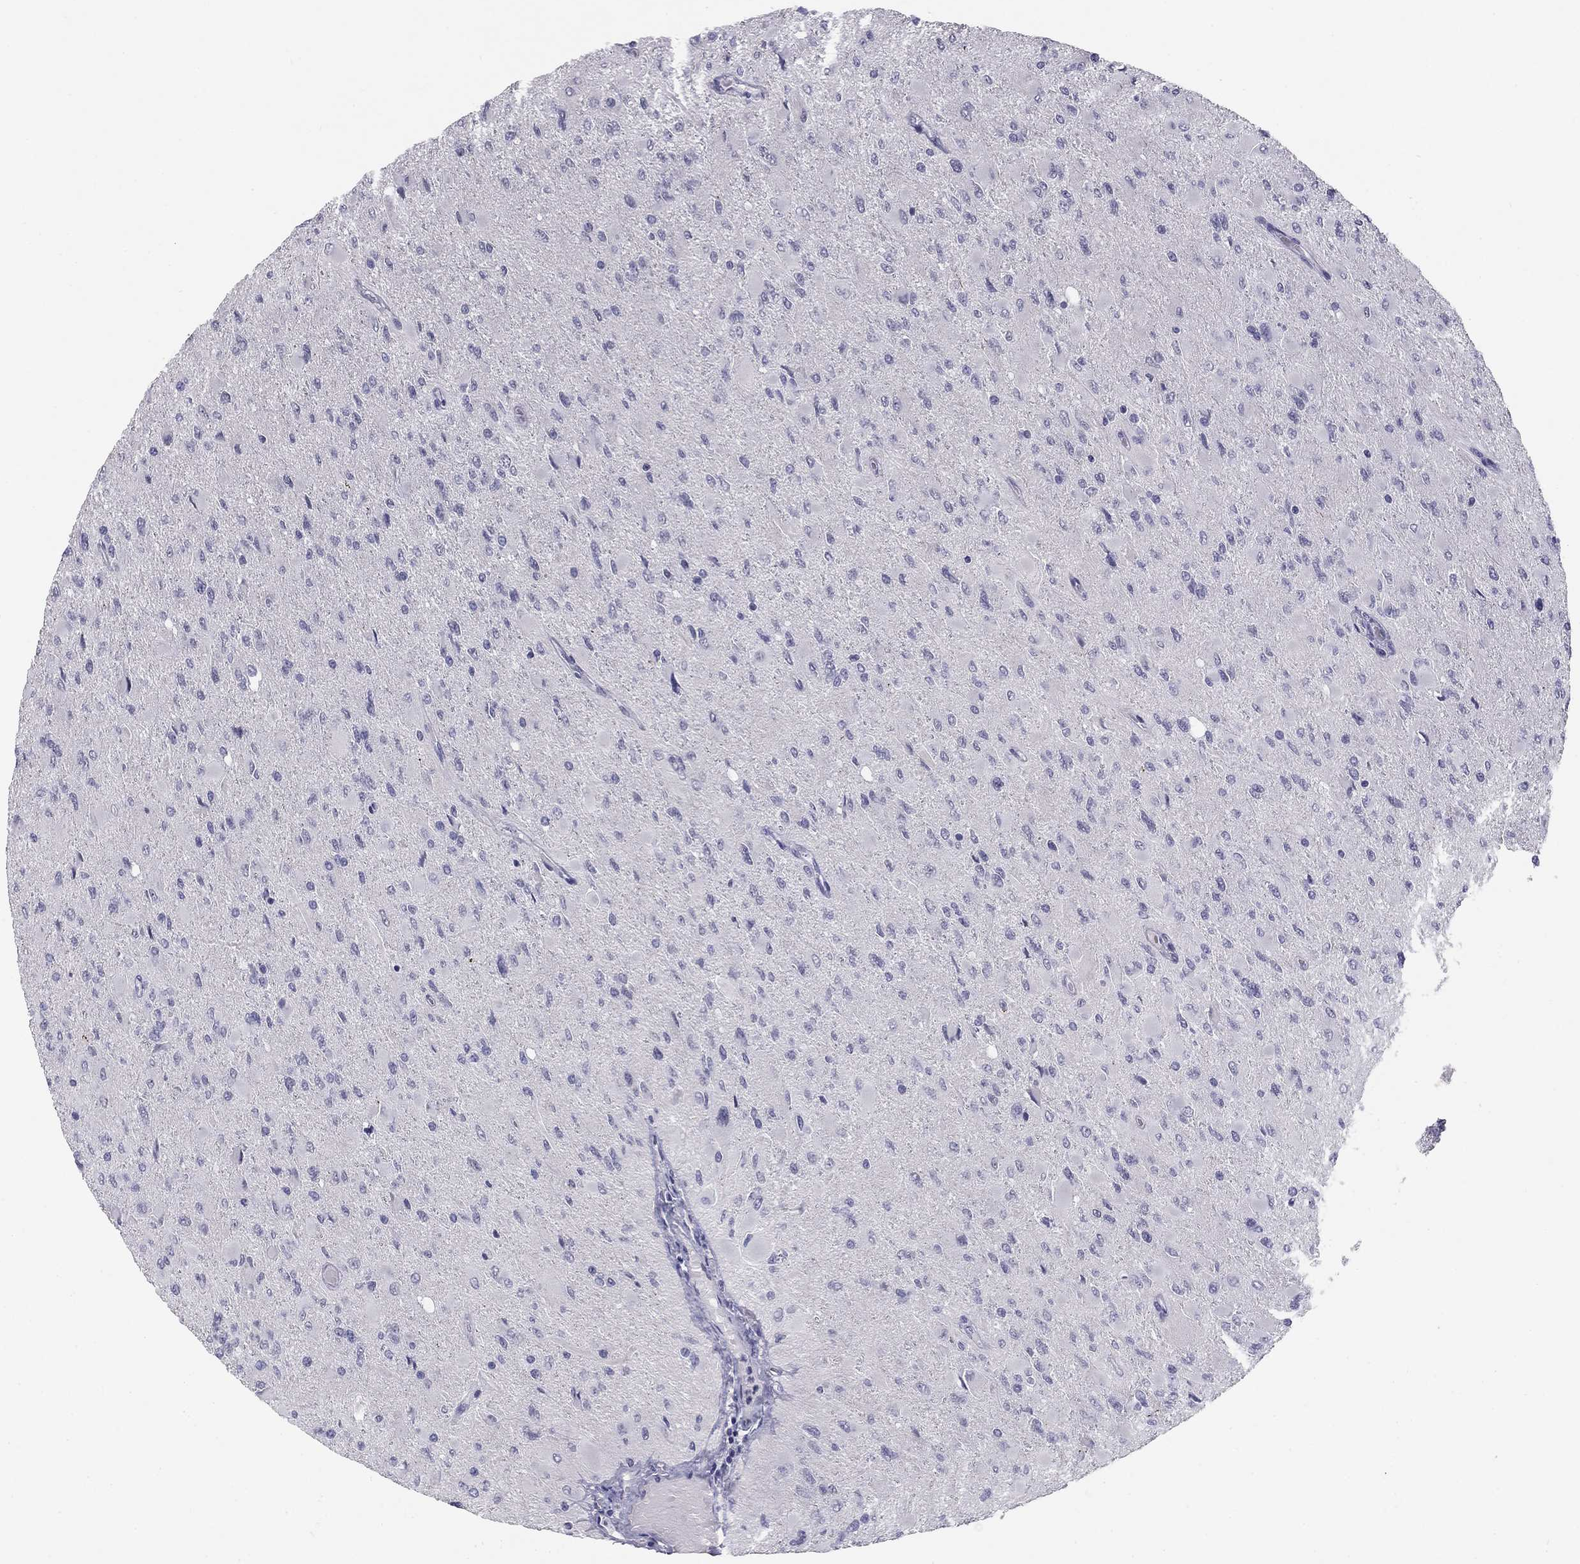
{"staining": {"intensity": "negative", "quantity": "none", "location": "none"}, "tissue": "glioma", "cell_type": "Tumor cells", "image_type": "cancer", "snomed": [{"axis": "morphology", "description": "Glioma, malignant, High grade"}, {"axis": "topography", "description": "Cerebral cortex"}], "caption": "Human malignant glioma (high-grade) stained for a protein using IHC displays no staining in tumor cells.", "gene": "TFAP2B", "patient": {"sex": "female", "age": 36}}